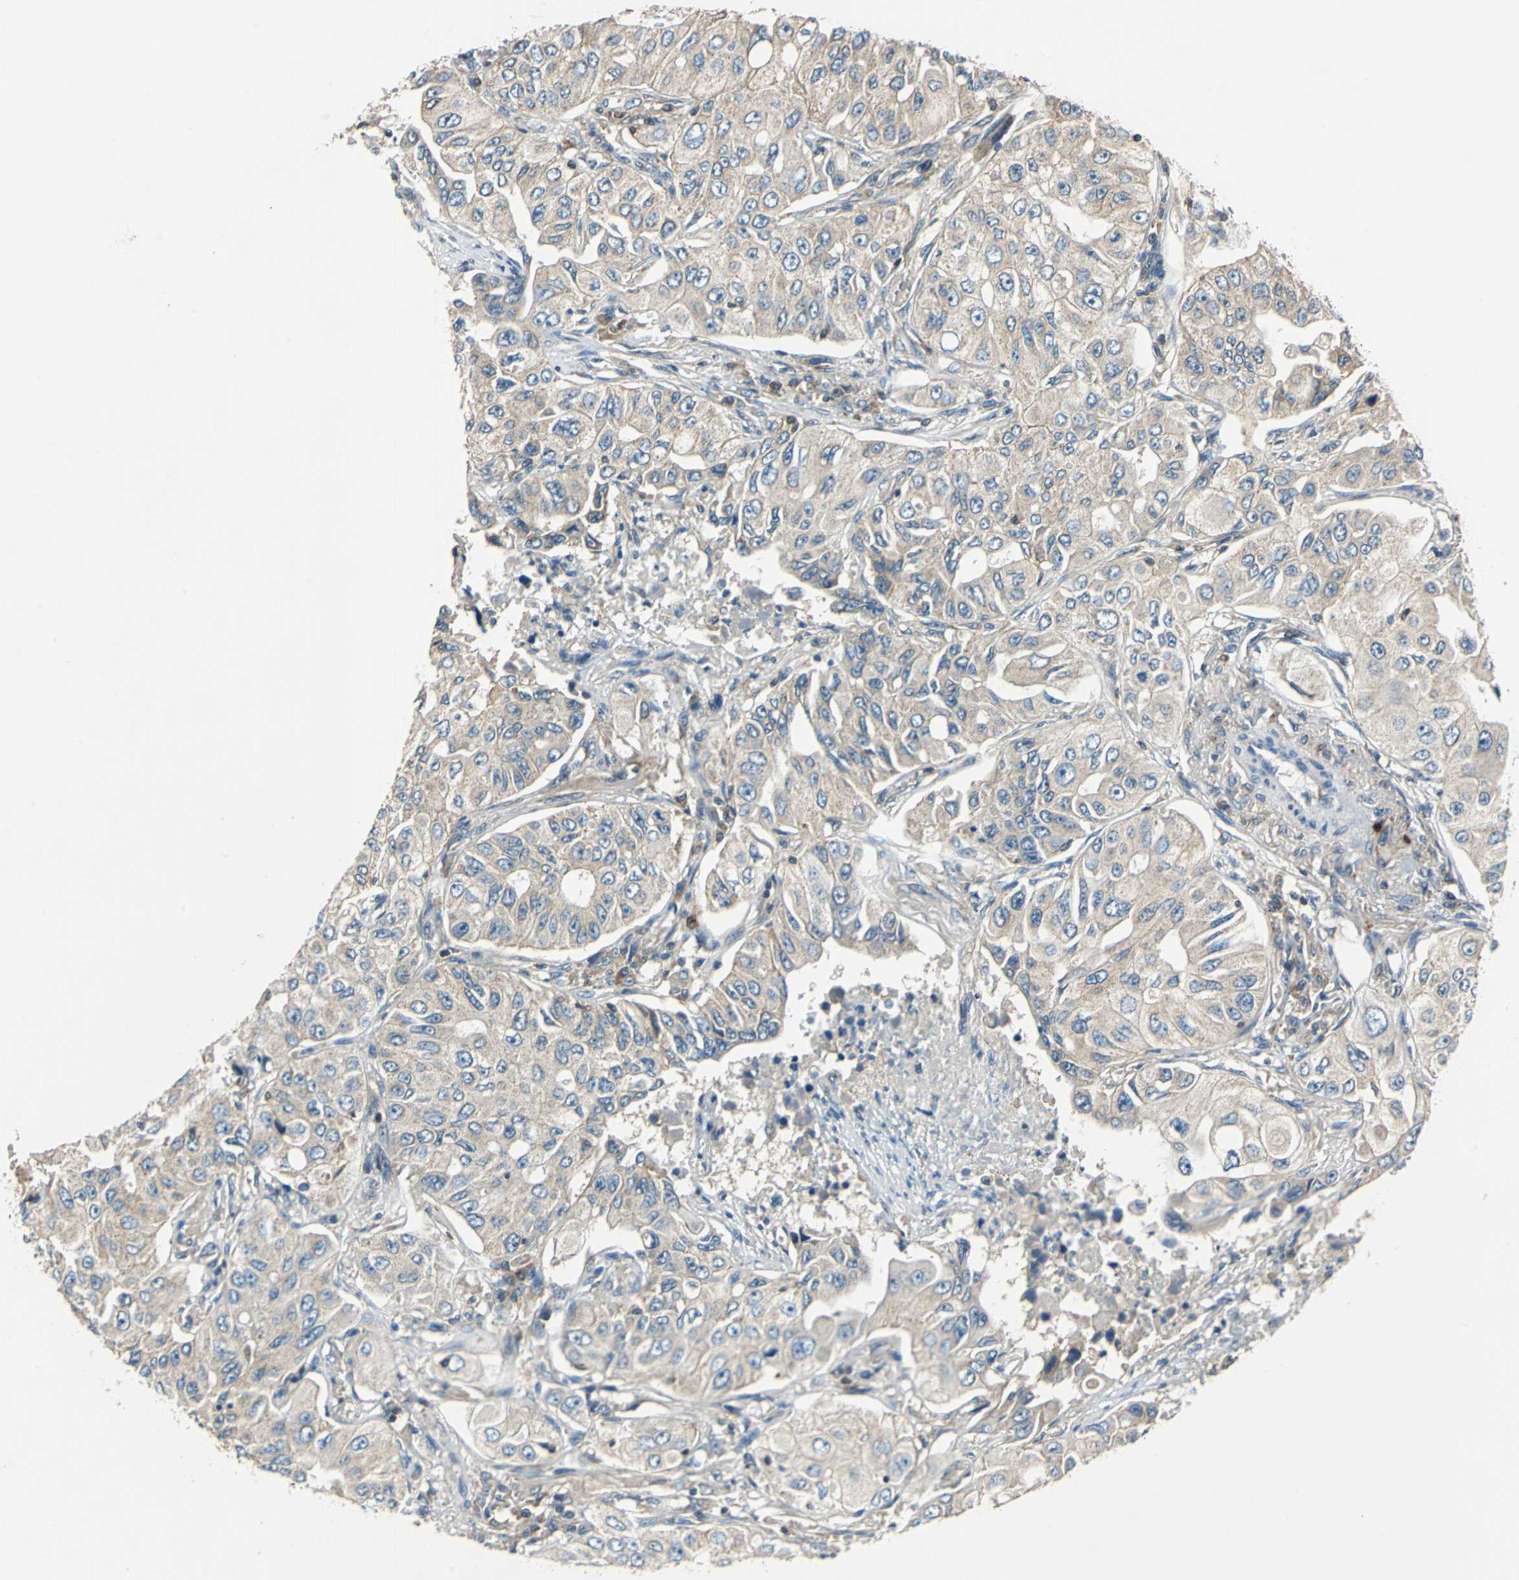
{"staining": {"intensity": "weak", "quantity": ">75%", "location": "cytoplasmic/membranous"}, "tissue": "lung cancer", "cell_type": "Tumor cells", "image_type": "cancer", "snomed": [{"axis": "morphology", "description": "Adenocarcinoma, NOS"}, {"axis": "topography", "description": "Lung"}], "caption": "Weak cytoplasmic/membranous positivity for a protein is seen in about >75% of tumor cells of adenocarcinoma (lung) using immunohistochemistry.", "gene": "CPA3", "patient": {"sex": "male", "age": 84}}